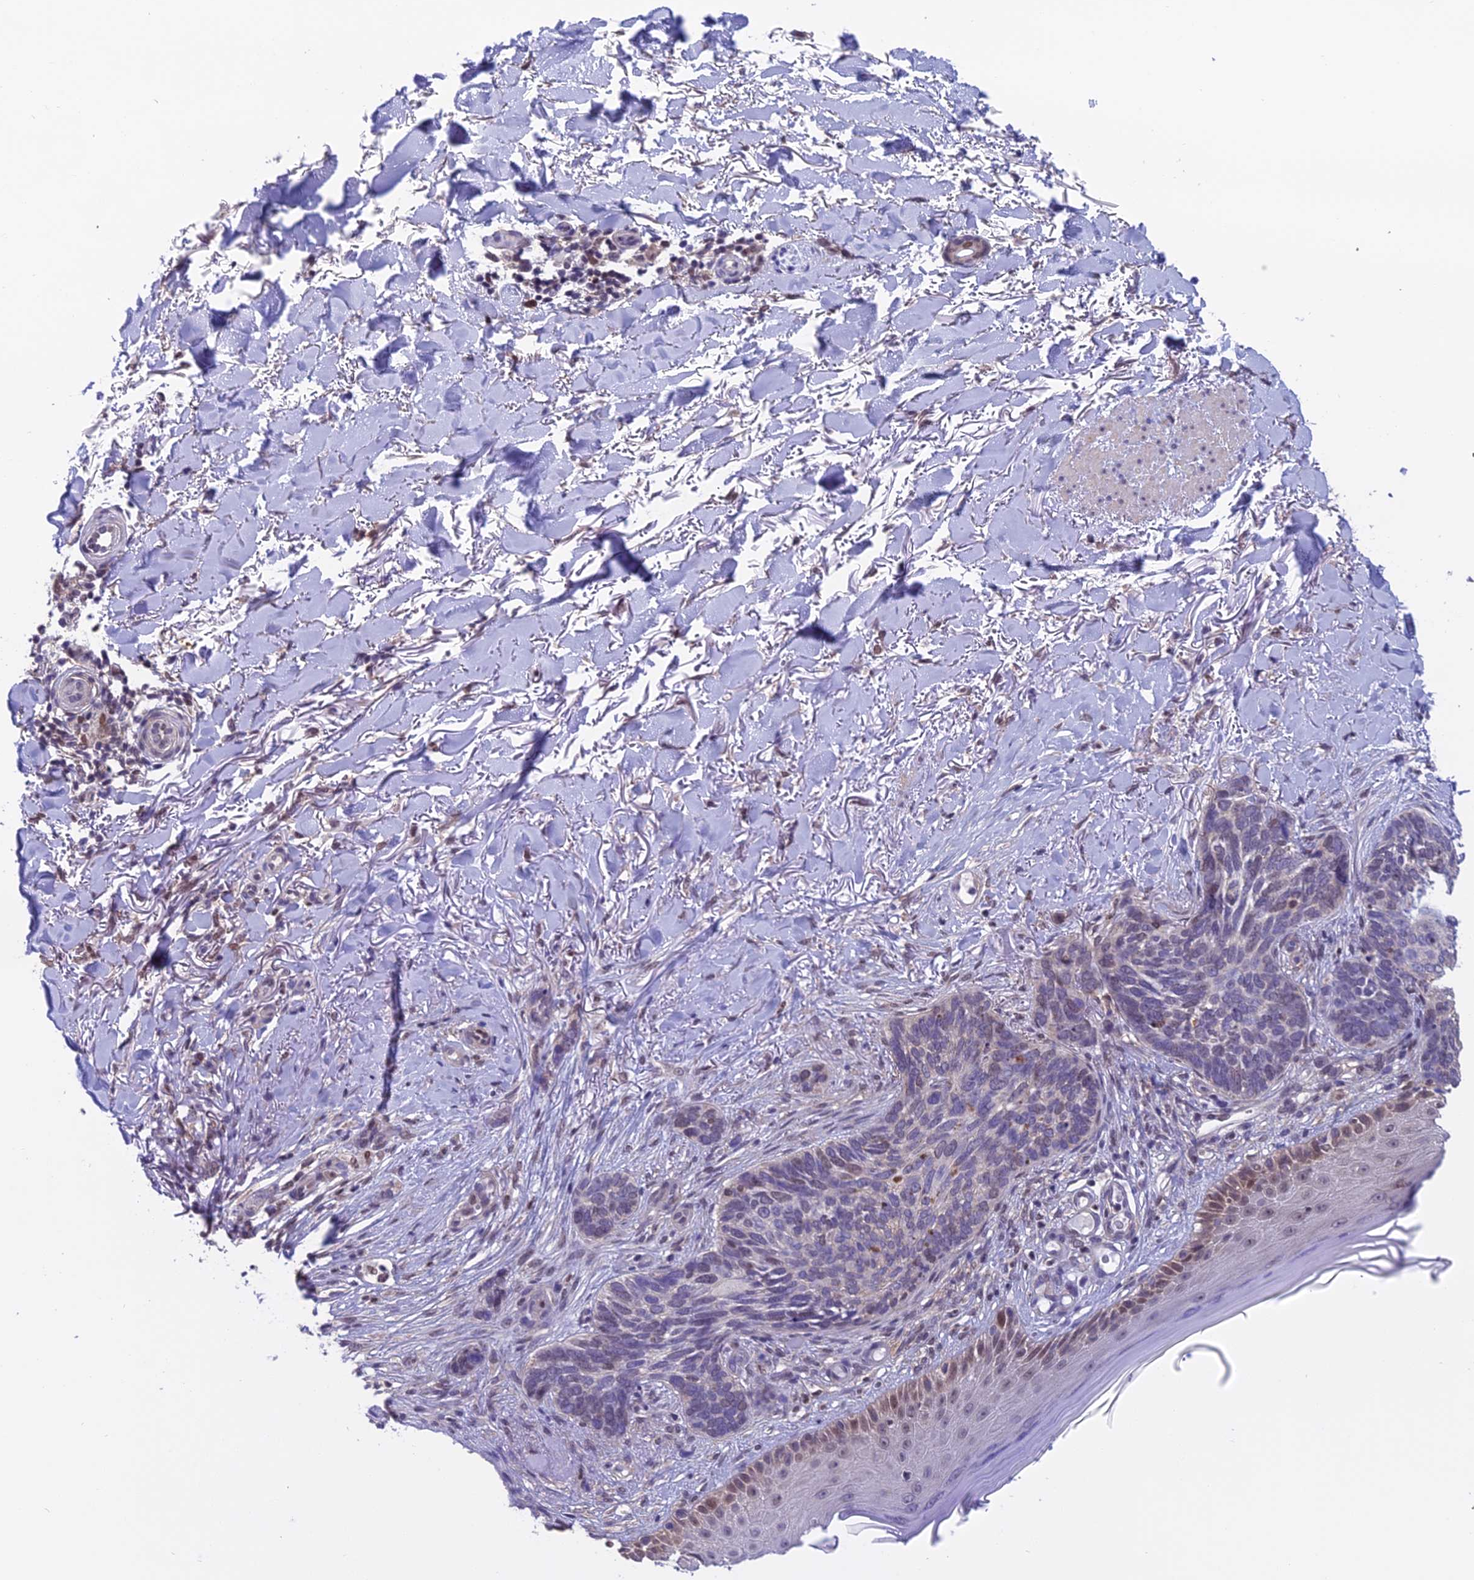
{"staining": {"intensity": "weak", "quantity": "<25%", "location": "nuclear"}, "tissue": "skin cancer", "cell_type": "Tumor cells", "image_type": "cancer", "snomed": [{"axis": "morphology", "description": "Normal tissue, NOS"}, {"axis": "morphology", "description": "Basal cell carcinoma"}, {"axis": "topography", "description": "Skin"}], "caption": "DAB (3,3'-diaminobenzidine) immunohistochemical staining of human basal cell carcinoma (skin) displays no significant staining in tumor cells.", "gene": "MIS12", "patient": {"sex": "female", "age": 67}}